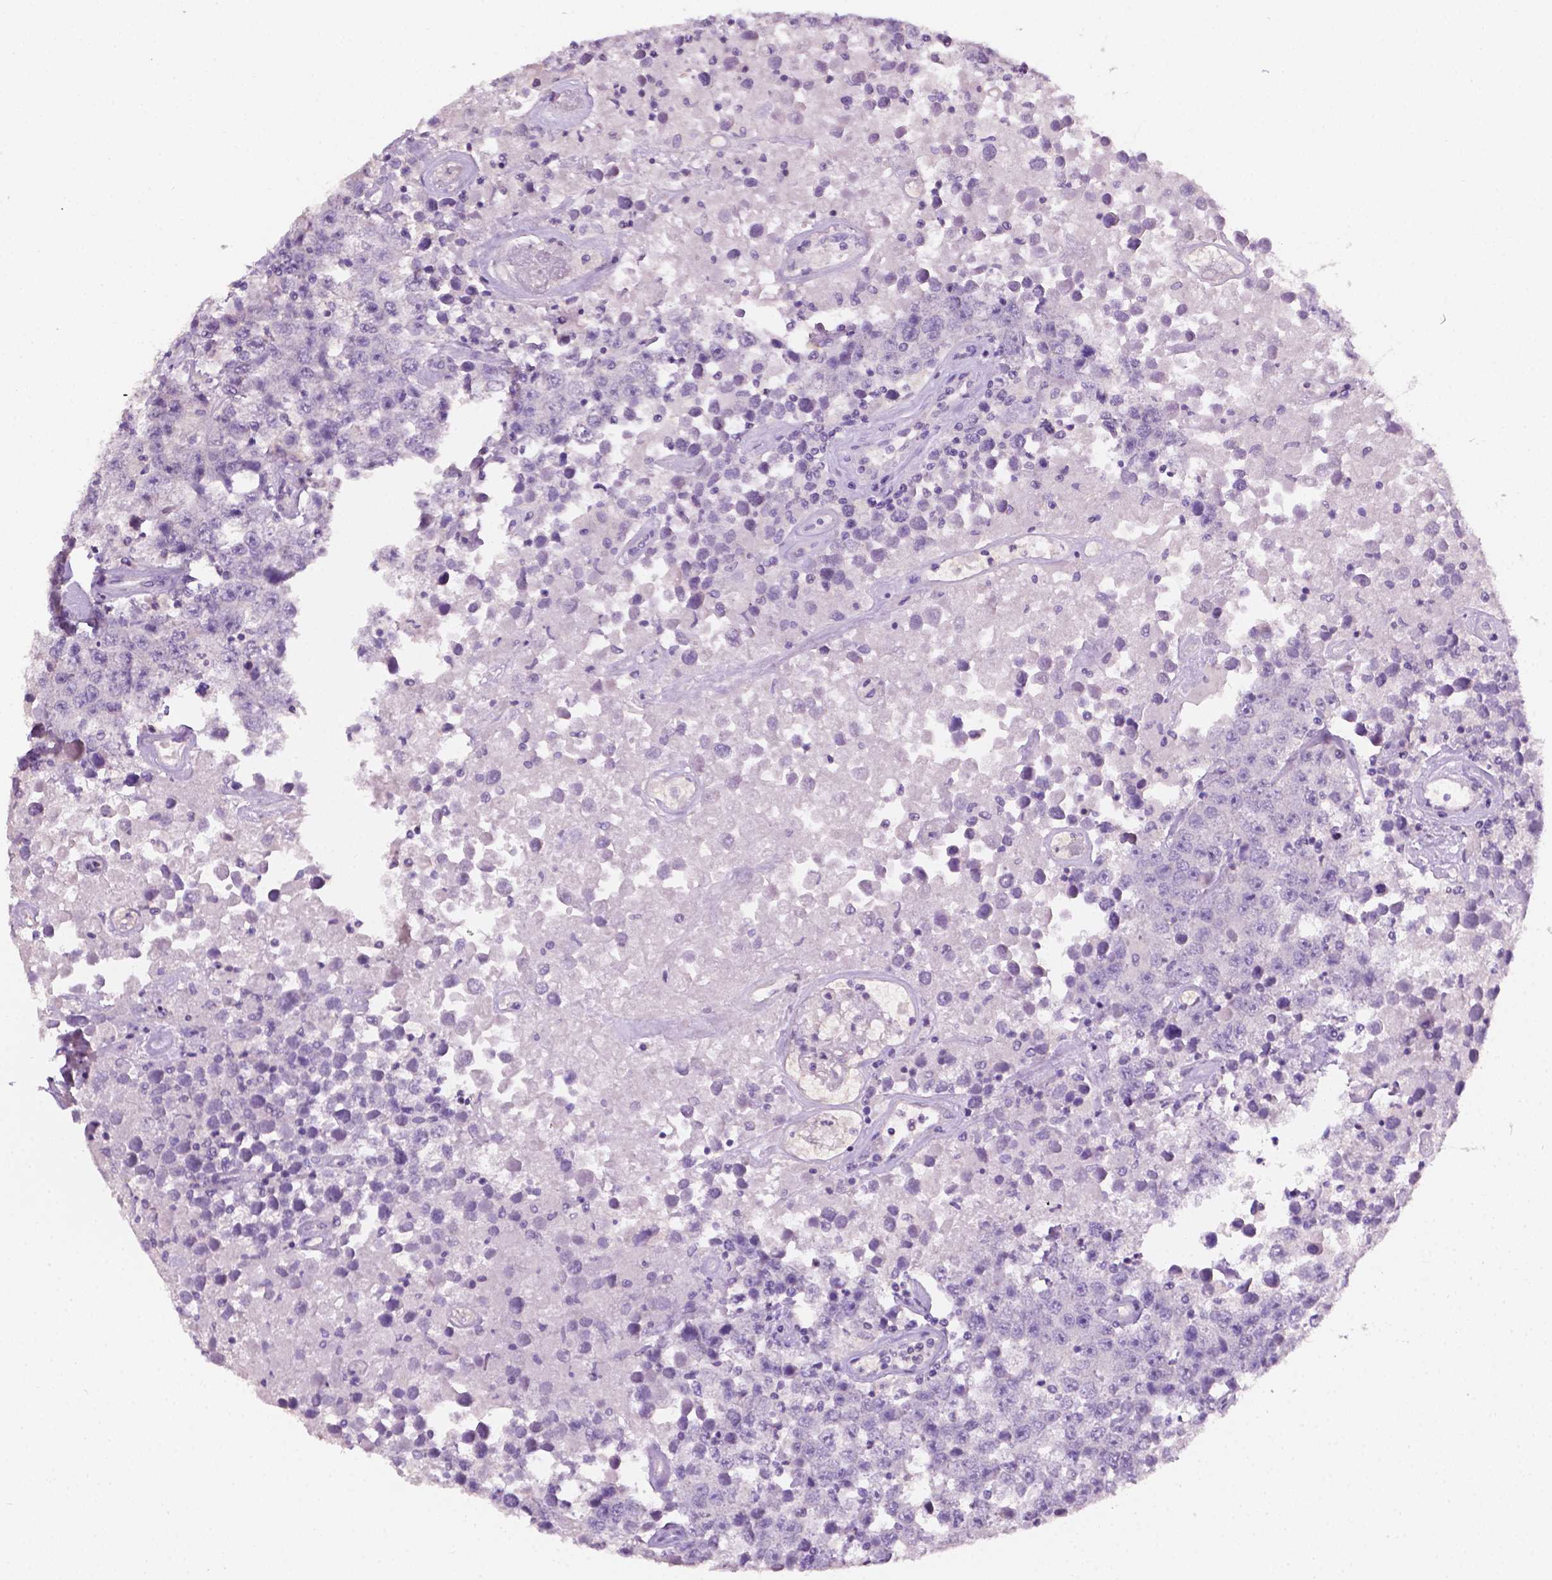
{"staining": {"intensity": "negative", "quantity": "none", "location": "none"}, "tissue": "testis cancer", "cell_type": "Tumor cells", "image_type": "cancer", "snomed": [{"axis": "morphology", "description": "Seminoma, NOS"}, {"axis": "topography", "description": "Testis"}], "caption": "High magnification brightfield microscopy of testis cancer stained with DAB (3,3'-diaminobenzidine) (brown) and counterstained with hematoxylin (blue): tumor cells show no significant staining.", "gene": "EGFR", "patient": {"sex": "male", "age": 52}}